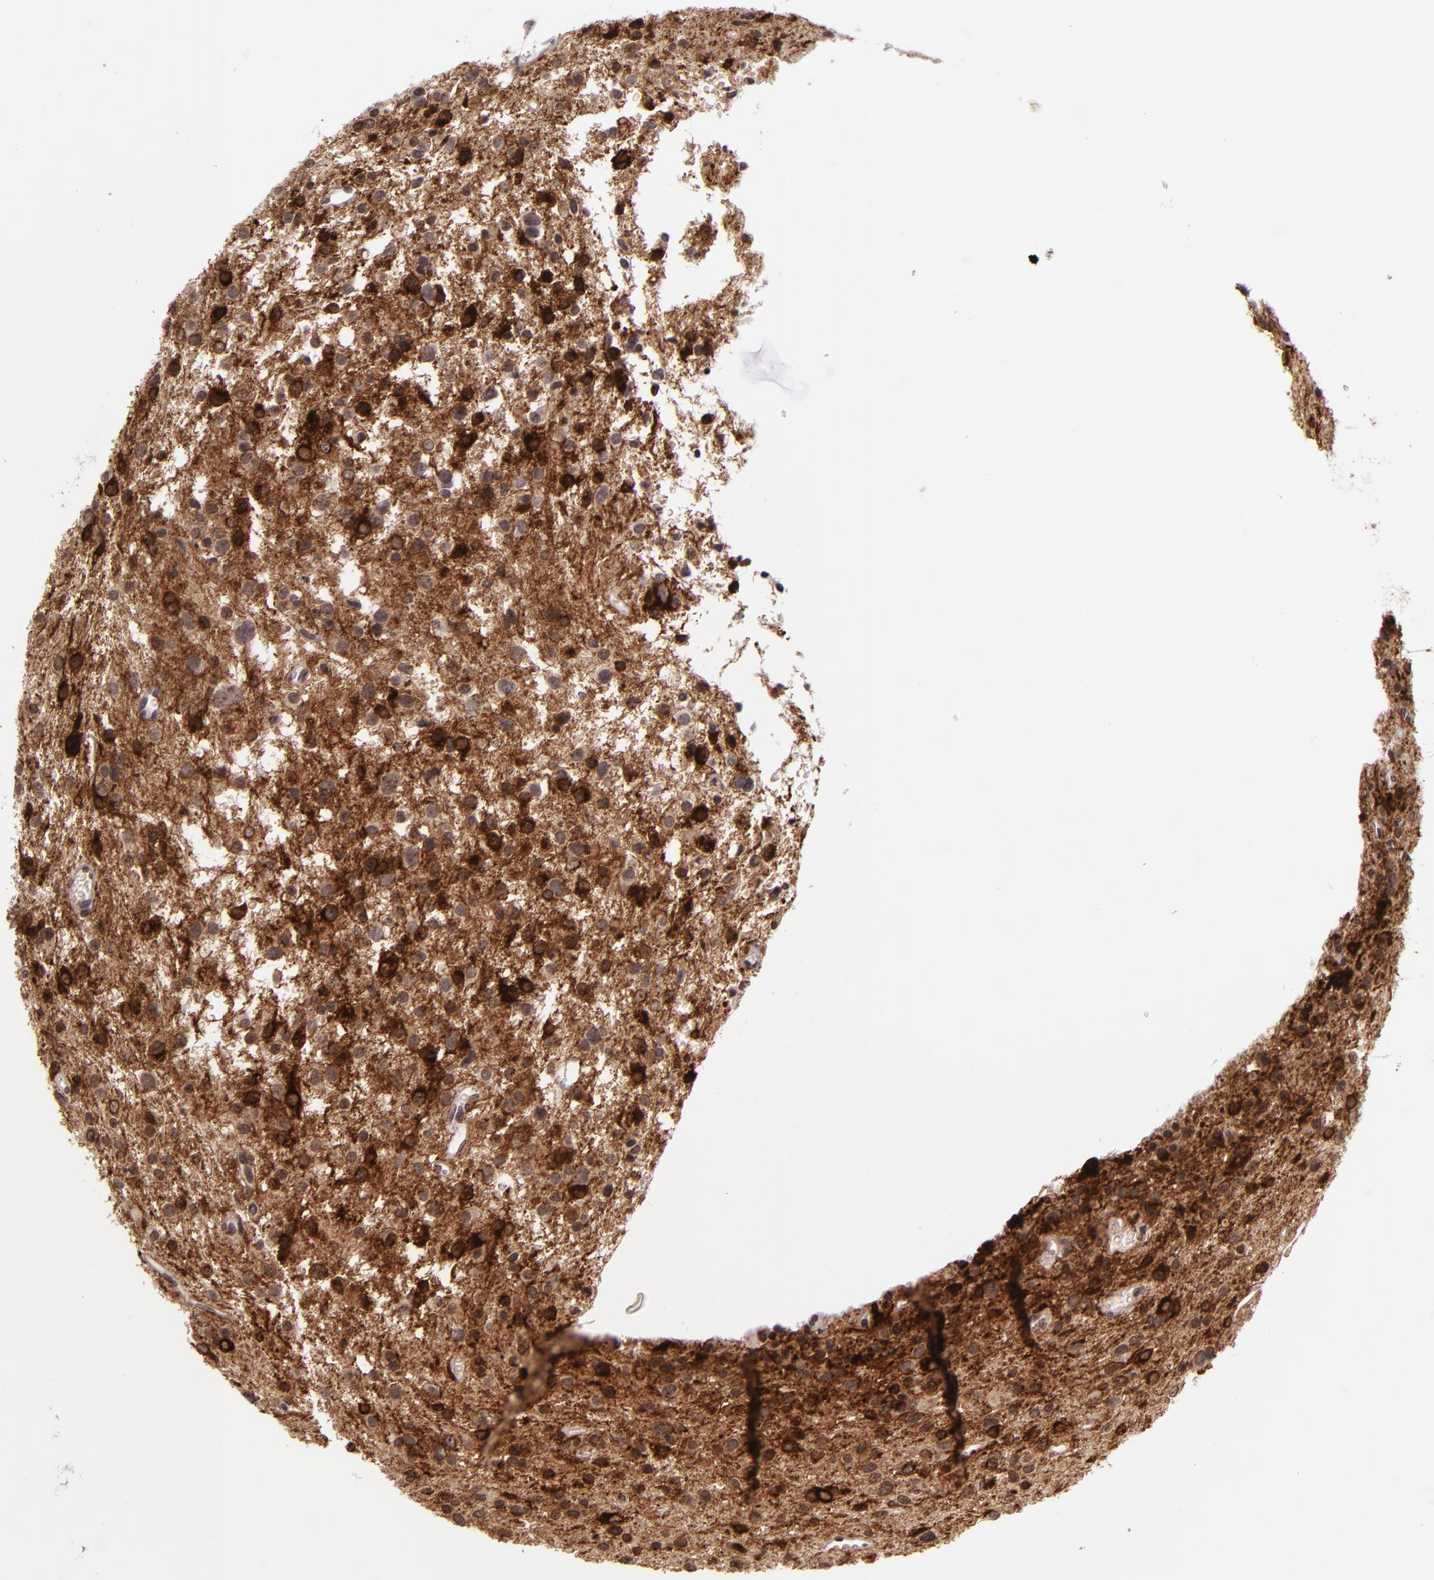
{"staining": {"intensity": "strong", "quantity": ">75%", "location": "cytoplasmic/membranous"}, "tissue": "glioma", "cell_type": "Tumor cells", "image_type": "cancer", "snomed": [{"axis": "morphology", "description": "Glioma, malignant, Low grade"}, {"axis": "topography", "description": "Brain"}], "caption": "Malignant glioma (low-grade) stained with a protein marker reveals strong staining in tumor cells.", "gene": "SELL", "patient": {"sex": "female", "age": 36}}